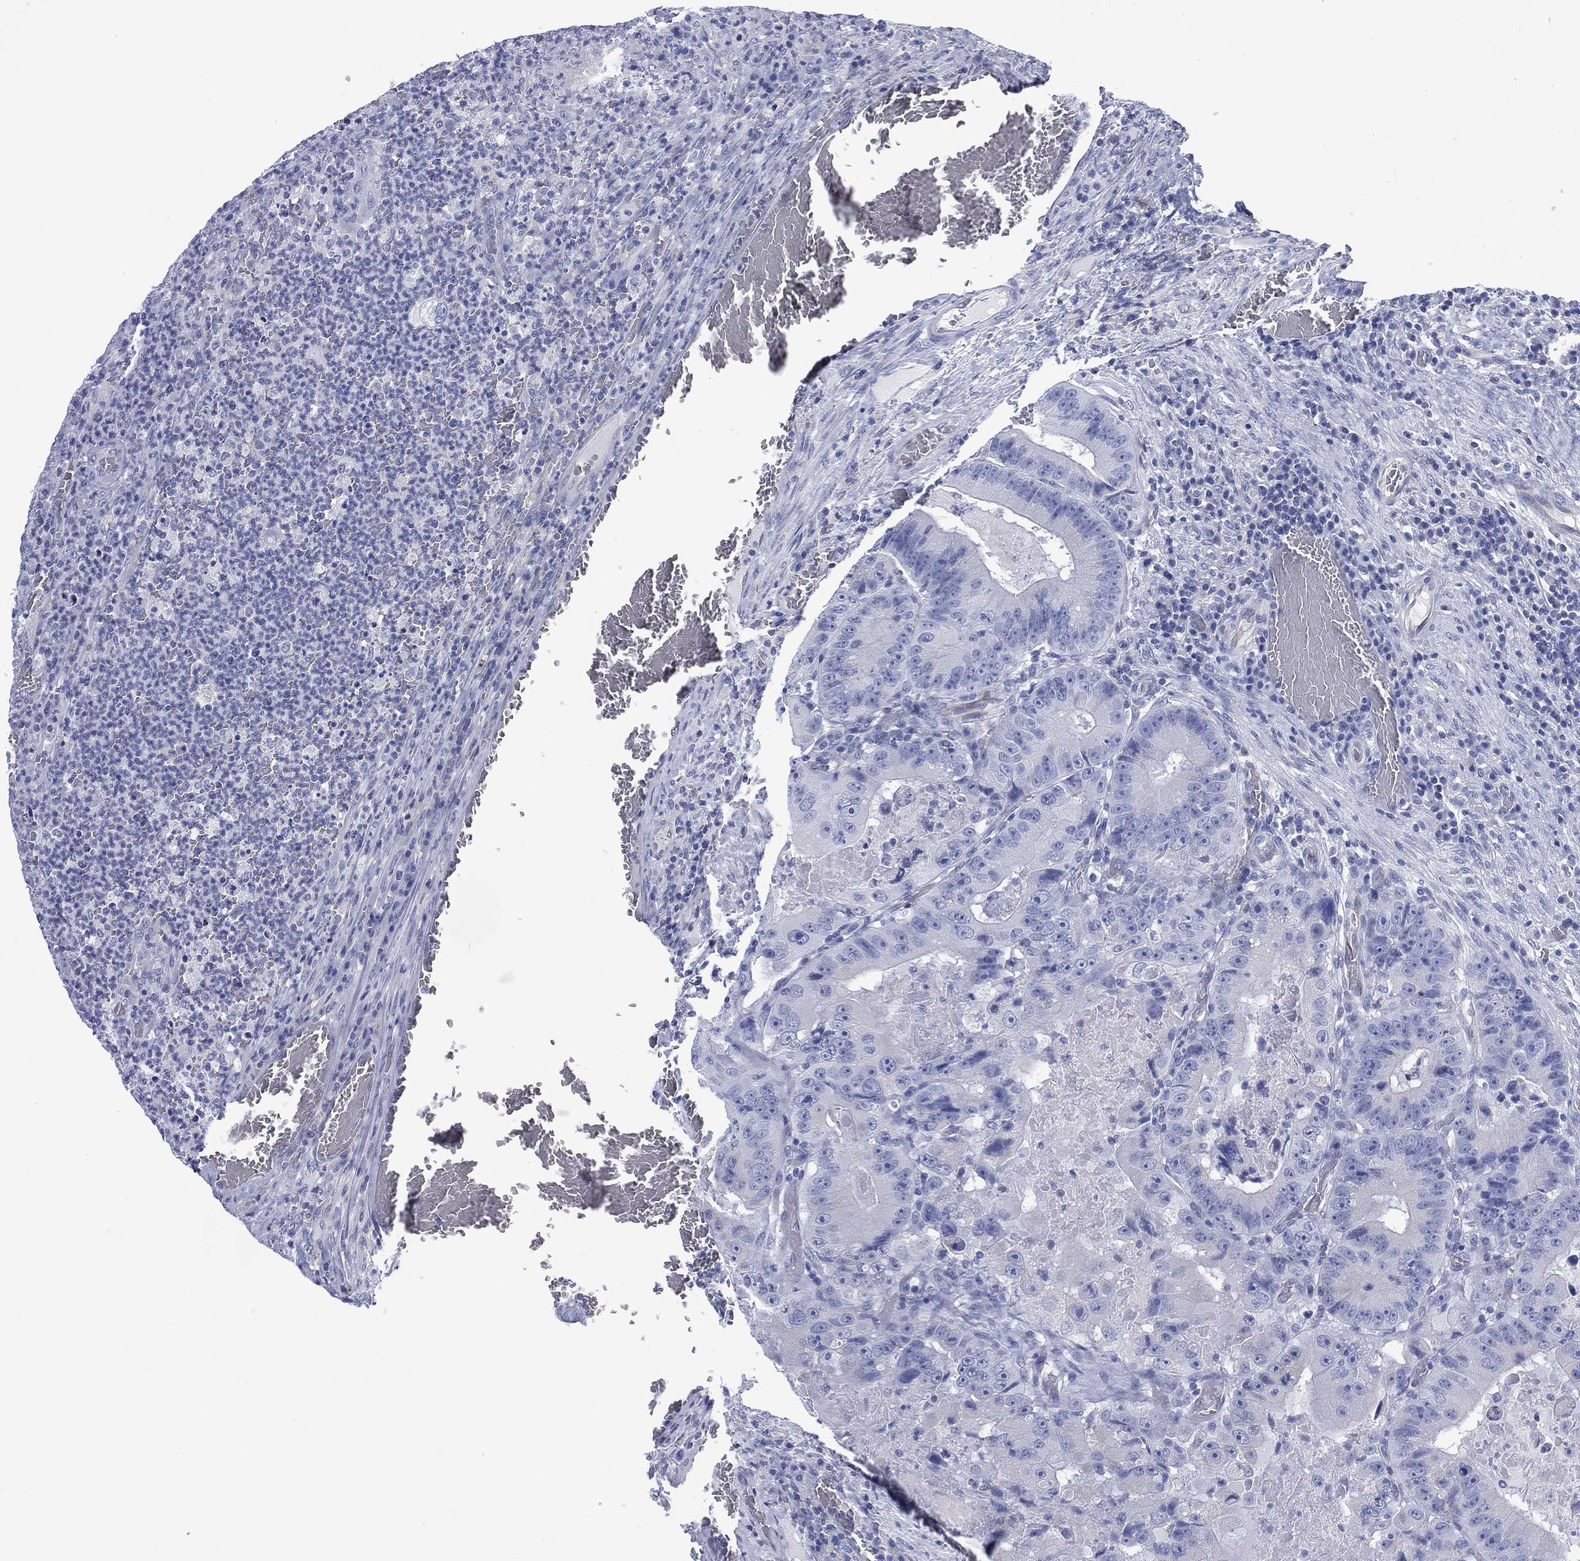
{"staining": {"intensity": "negative", "quantity": "none", "location": "none"}, "tissue": "colorectal cancer", "cell_type": "Tumor cells", "image_type": "cancer", "snomed": [{"axis": "morphology", "description": "Adenocarcinoma, NOS"}, {"axis": "topography", "description": "Colon"}], "caption": "Immunohistochemistry (IHC) of human colorectal cancer demonstrates no staining in tumor cells. The staining was performed using DAB to visualize the protein expression in brown, while the nuclei were stained in blue with hematoxylin (Magnification: 20x).", "gene": "DDI1", "patient": {"sex": "female", "age": 86}}